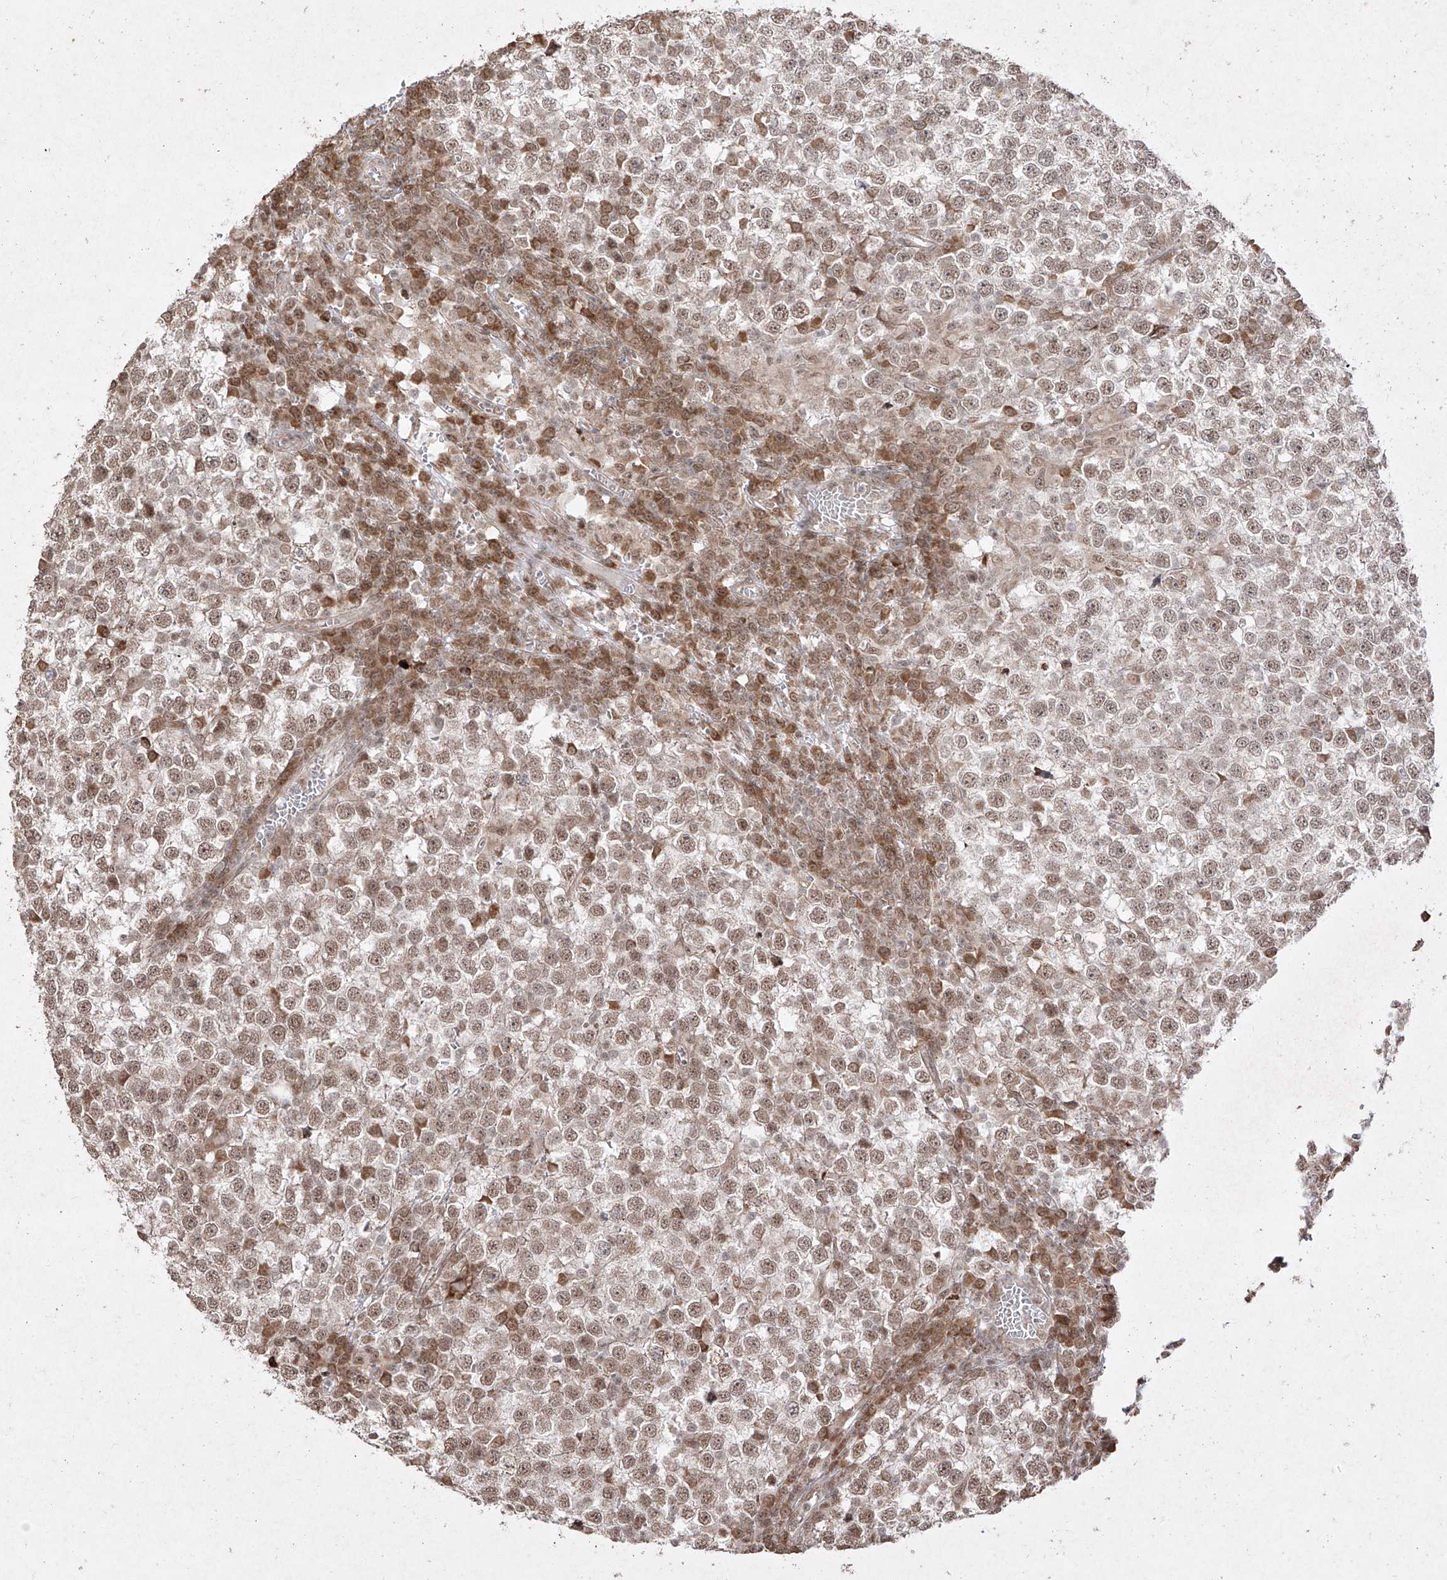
{"staining": {"intensity": "moderate", "quantity": "25%-75%", "location": "nuclear"}, "tissue": "testis cancer", "cell_type": "Tumor cells", "image_type": "cancer", "snomed": [{"axis": "morphology", "description": "Seminoma, NOS"}, {"axis": "topography", "description": "Testis"}], "caption": "Immunohistochemical staining of seminoma (testis) displays moderate nuclear protein expression in about 25%-75% of tumor cells.", "gene": "SNRNP27", "patient": {"sex": "male", "age": 65}}